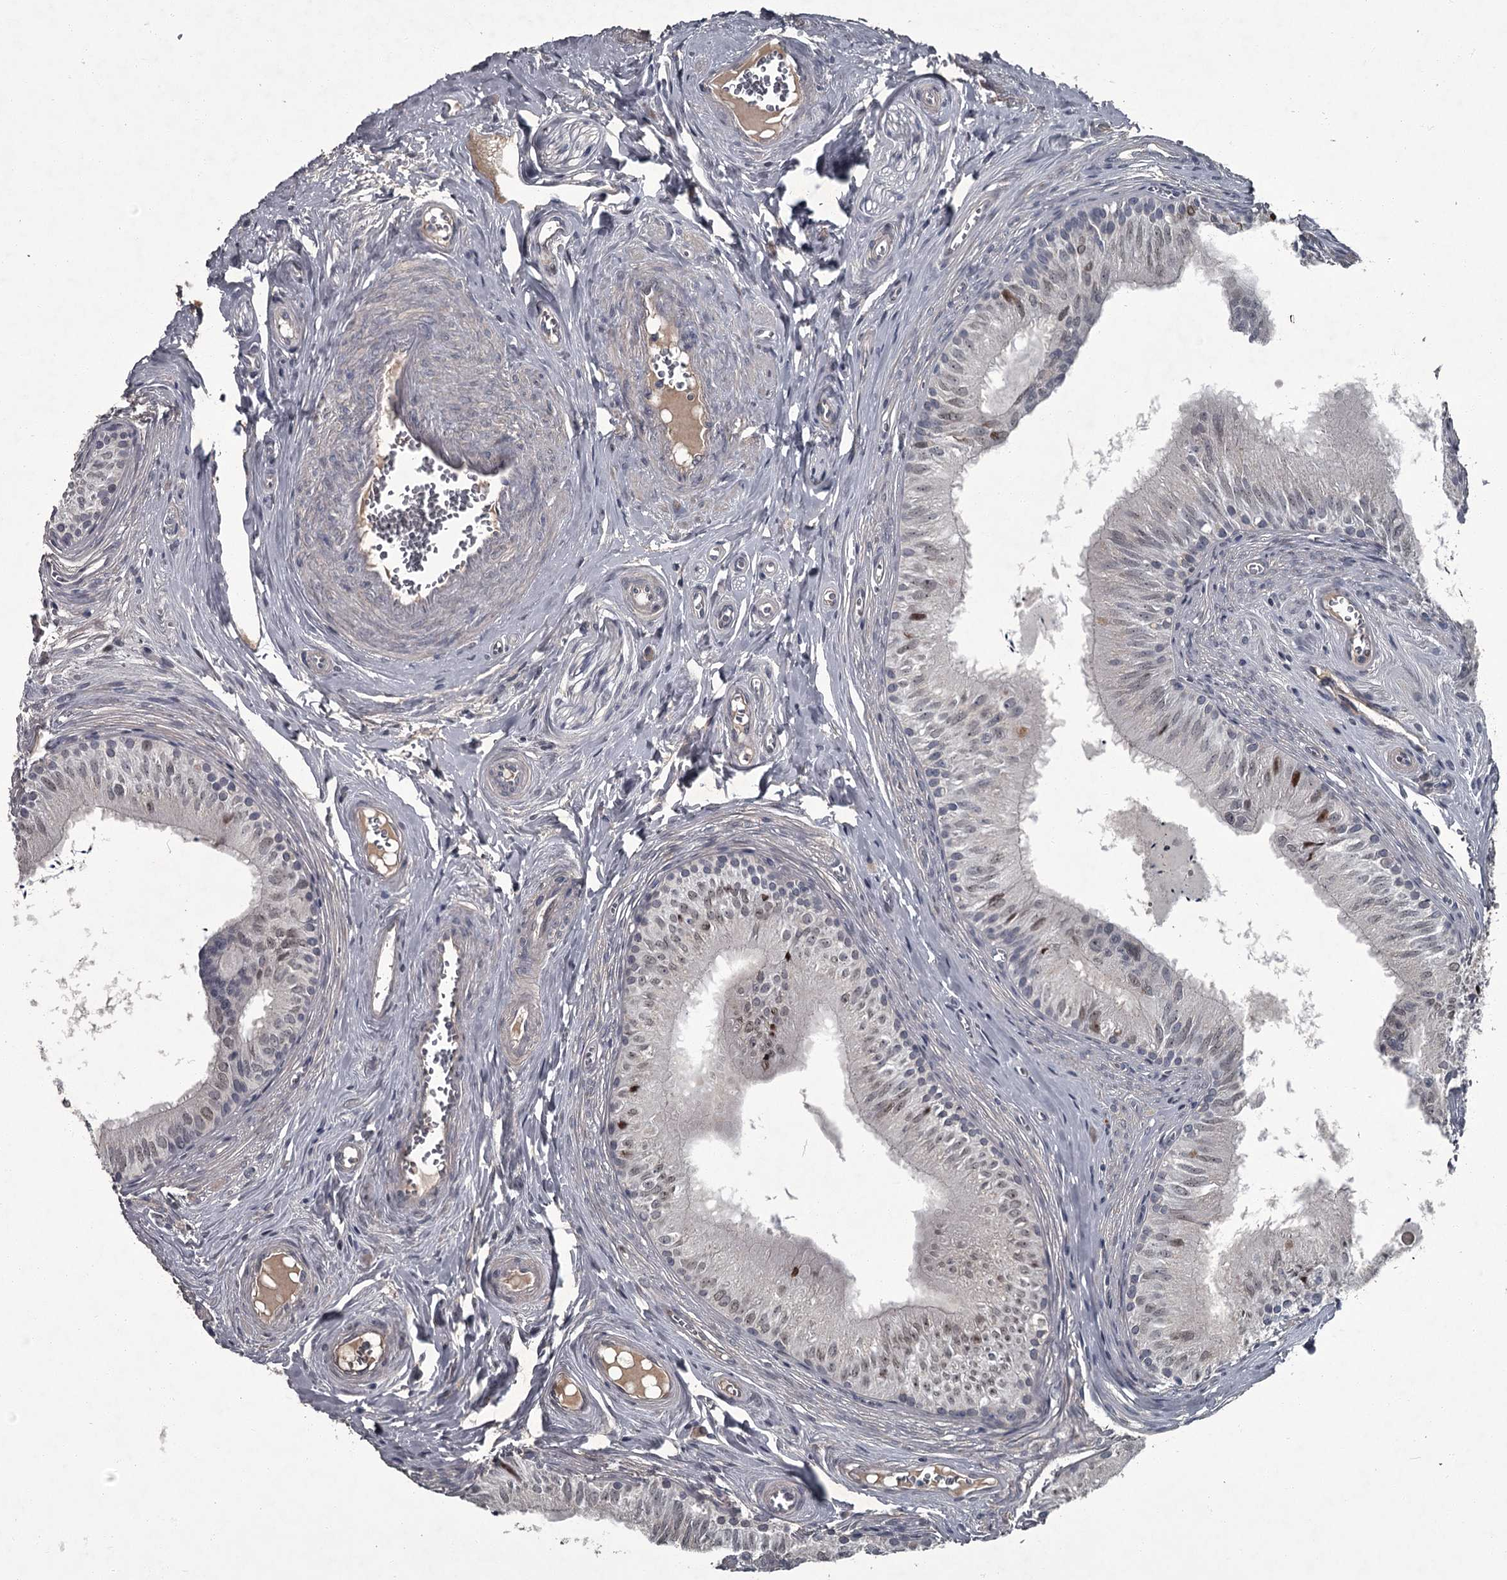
{"staining": {"intensity": "weak", "quantity": "25%-75%", "location": "nuclear"}, "tissue": "epididymis", "cell_type": "Glandular cells", "image_type": "normal", "snomed": [{"axis": "morphology", "description": "Normal tissue, NOS"}, {"axis": "topography", "description": "Epididymis"}], "caption": "Protein staining by immunohistochemistry exhibits weak nuclear expression in approximately 25%-75% of glandular cells in benign epididymis.", "gene": "FLVCR2", "patient": {"sex": "male", "age": 46}}